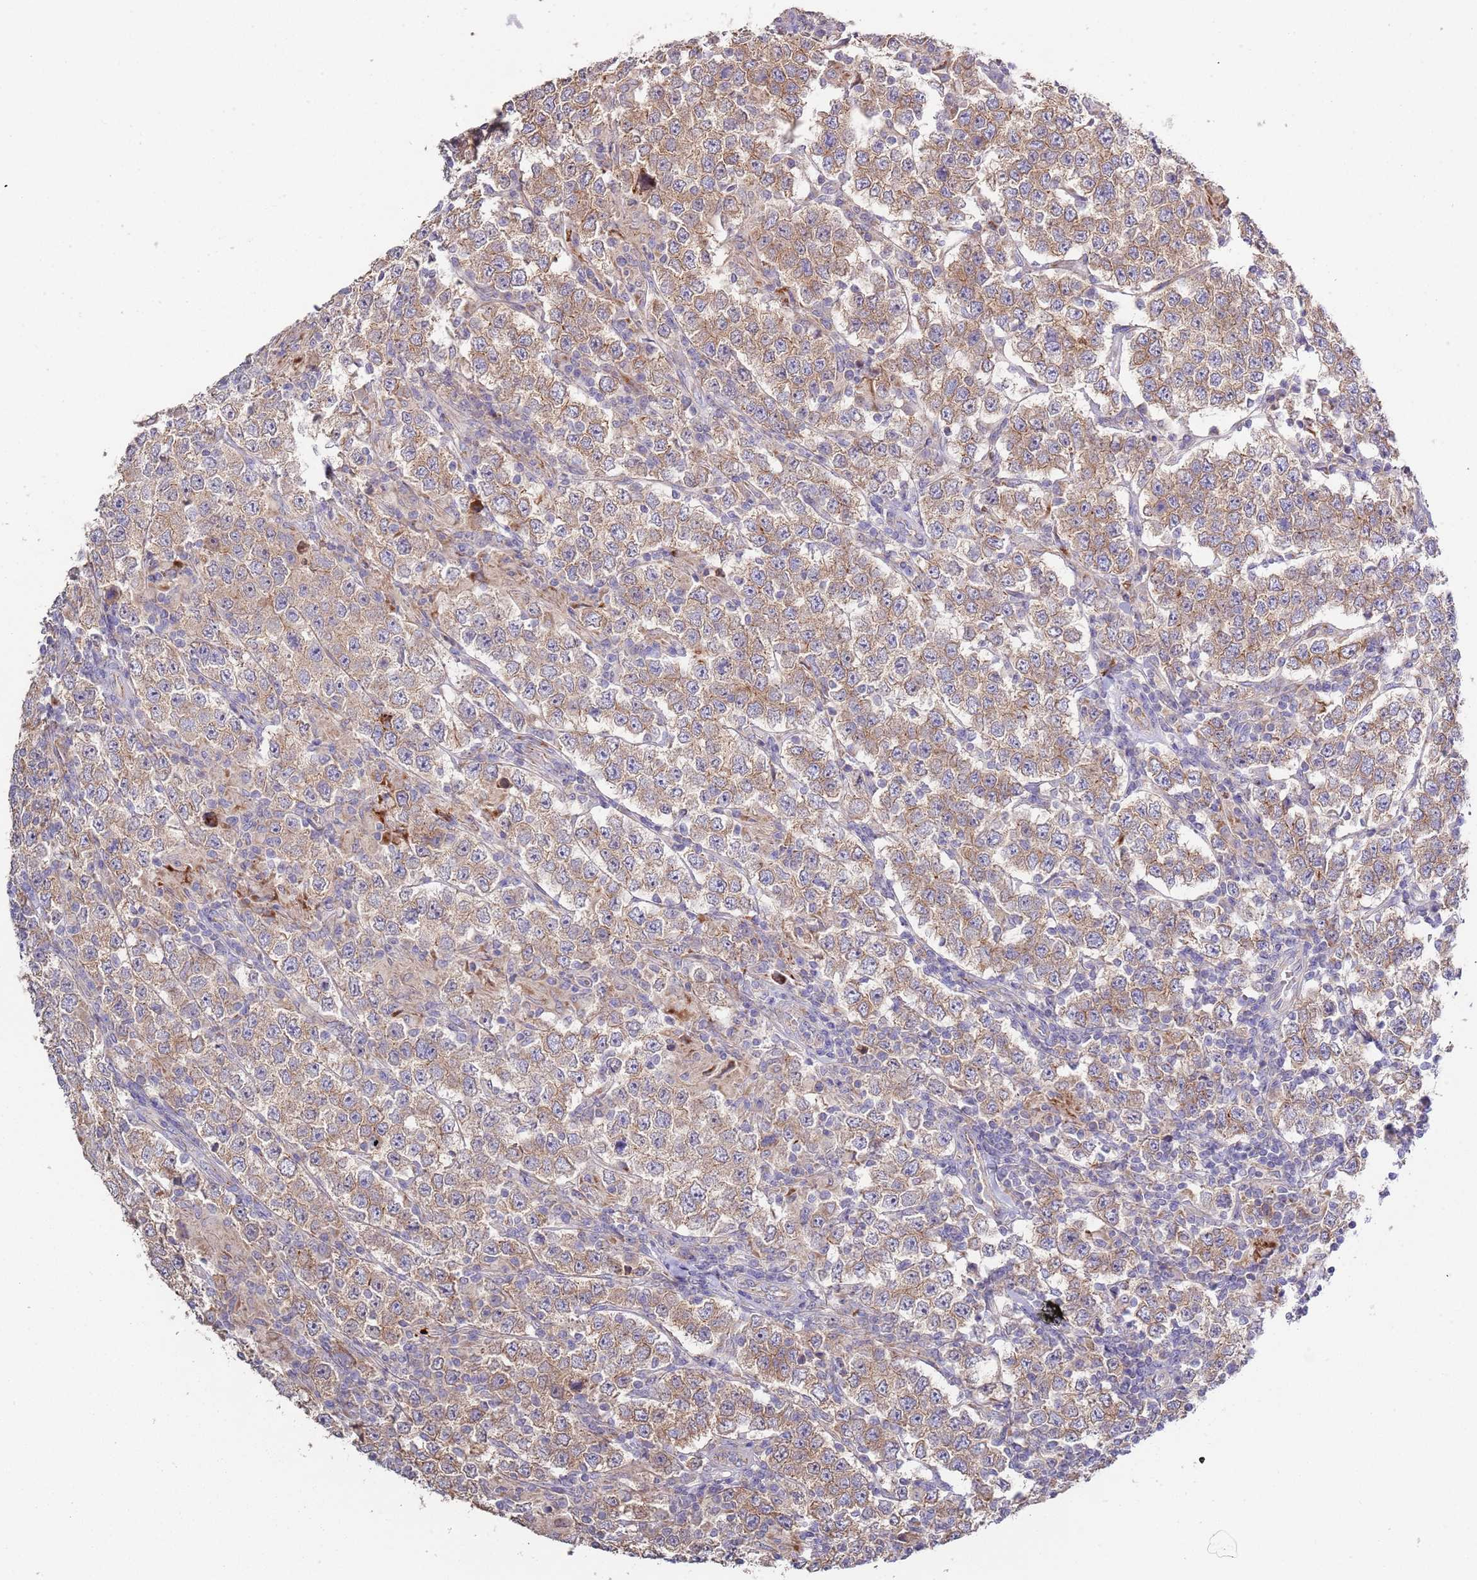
{"staining": {"intensity": "moderate", "quantity": ">75%", "location": "cytoplasmic/membranous"}, "tissue": "testis cancer", "cell_type": "Tumor cells", "image_type": "cancer", "snomed": [{"axis": "morphology", "description": "Normal tissue, NOS"}, {"axis": "morphology", "description": "Urothelial carcinoma, High grade"}, {"axis": "morphology", "description": "Seminoma, NOS"}, {"axis": "morphology", "description": "Carcinoma, Embryonal, NOS"}, {"axis": "topography", "description": "Urinary bladder"}, {"axis": "topography", "description": "Testis"}], "caption": "This is a photomicrograph of immunohistochemistry staining of testis cancer (high-grade urothelial carcinoma), which shows moderate expression in the cytoplasmic/membranous of tumor cells.", "gene": "ABCC10", "patient": {"sex": "male", "age": 41}}